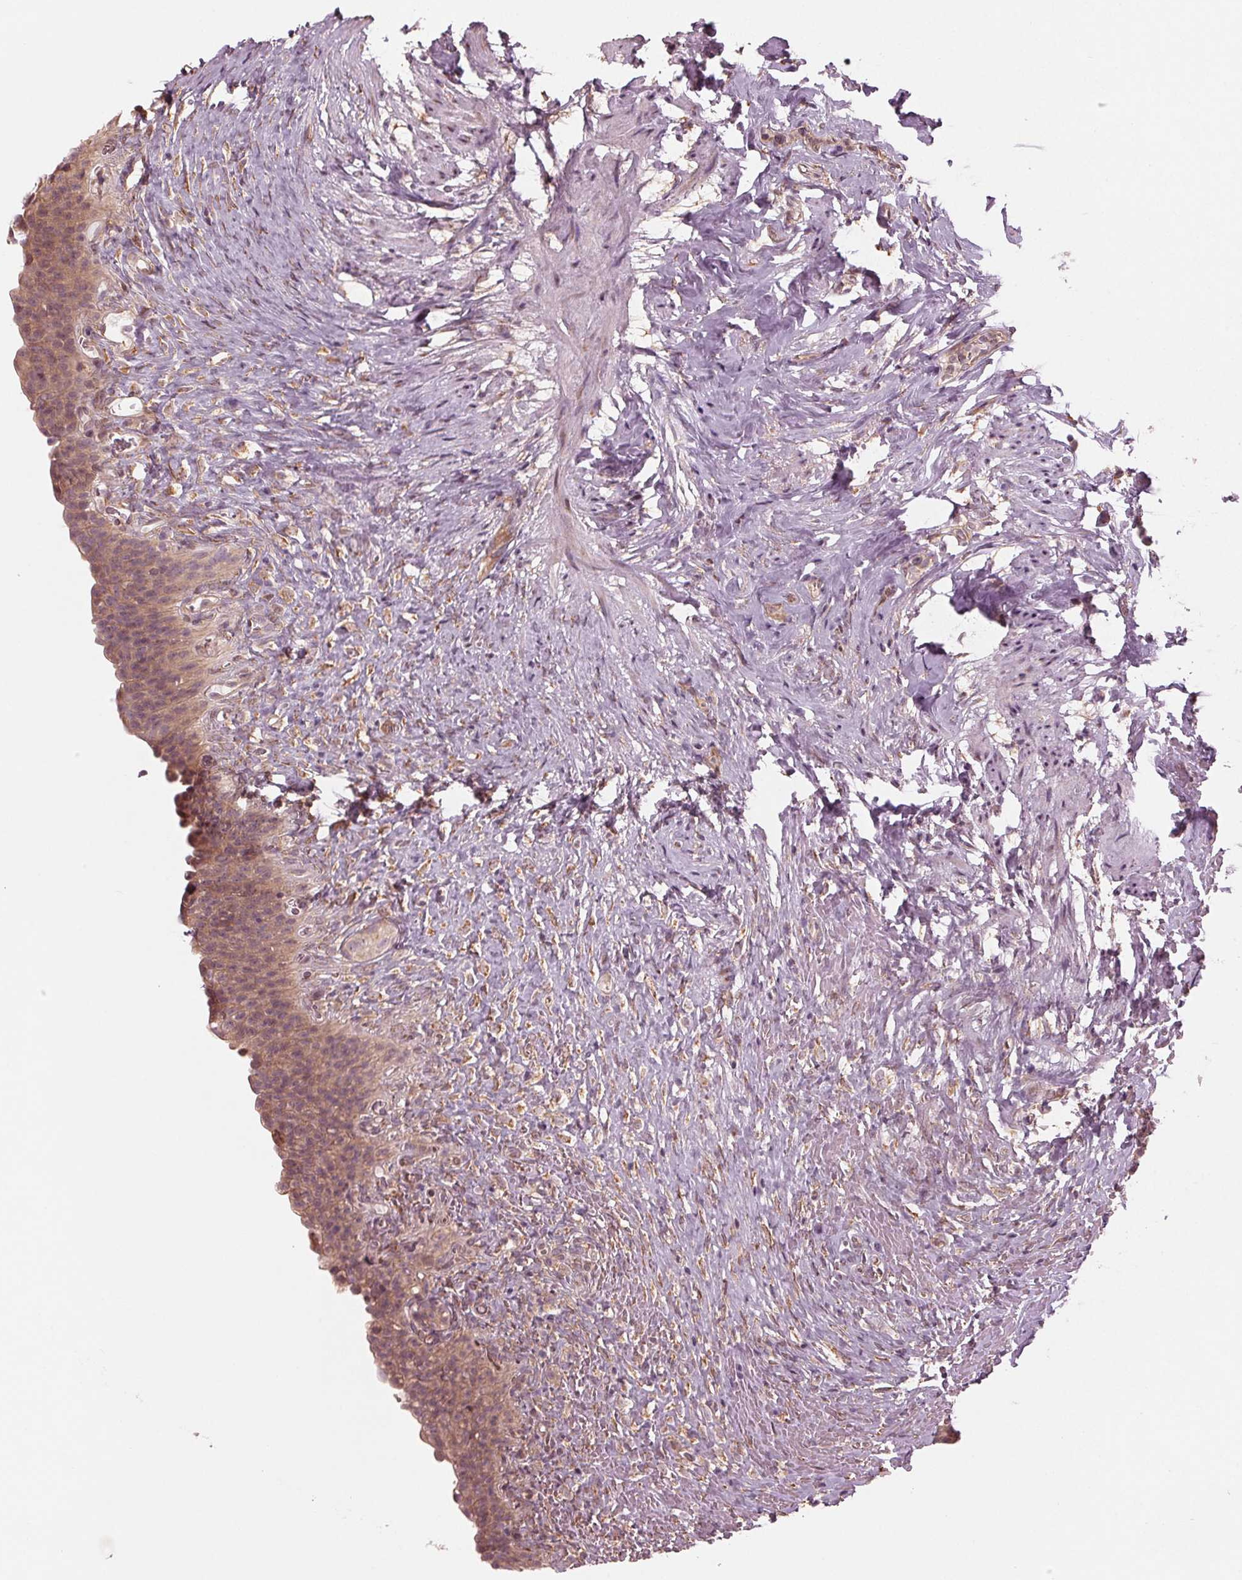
{"staining": {"intensity": "weak", "quantity": "25%-75%", "location": "cytoplasmic/membranous"}, "tissue": "urinary bladder", "cell_type": "Urothelial cells", "image_type": "normal", "snomed": [{"axis": "morphology", "description": "Normal tissue, NOS"}, {"axis": "topography", "description": "Urinary bladder"}, {"axis": "topography", "description": "Prostate"}], "caption": "The histopathology image reveals immunohistochemical staining of unremarkable urinary bladder. There is weak cytoplasmic/membranous positivity is present in about 25%-75% of urothelial cells.", "gene": "CMIP", "patient": {"sex": "male", "age": 76}}